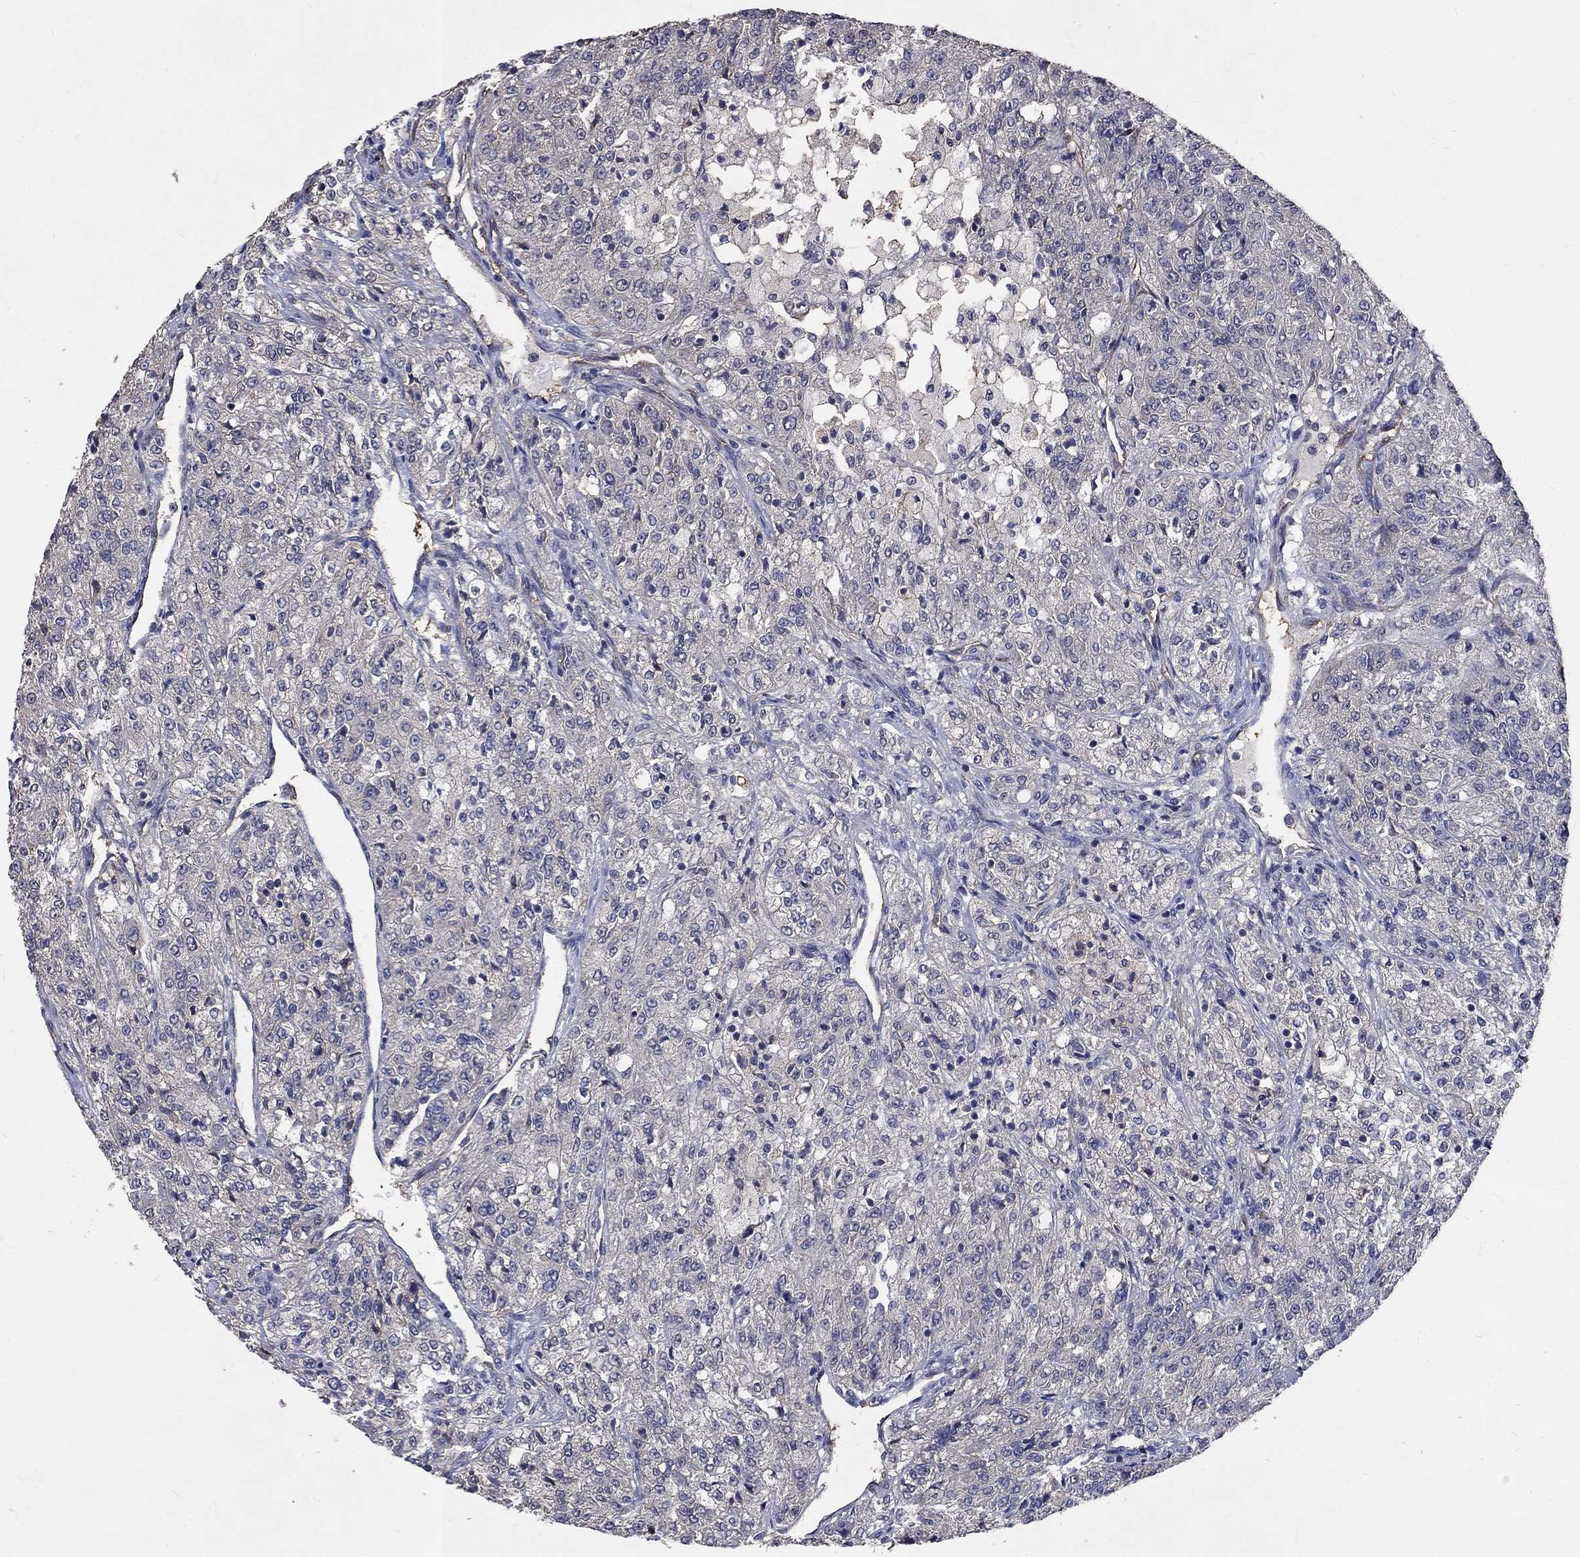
{"staining": {"intensity": "negative", "quantity": "none", "location": "none"}, "tissue": "renal cancer", "cell_type": "Tumor cells", "image_type": "cancer", "snomed": [{"axis": "morphology", "description": "Adenocarcinoma, NOS"}, {"axis": "topography", "description": "Kidney"}], "caption": "Immunohistochemistry image of renal cancer stained for a protein (brown), which reveals no expression in tumor cells.", "gene": "CHST5", "patient": {"sex": "female", "age": 63}}